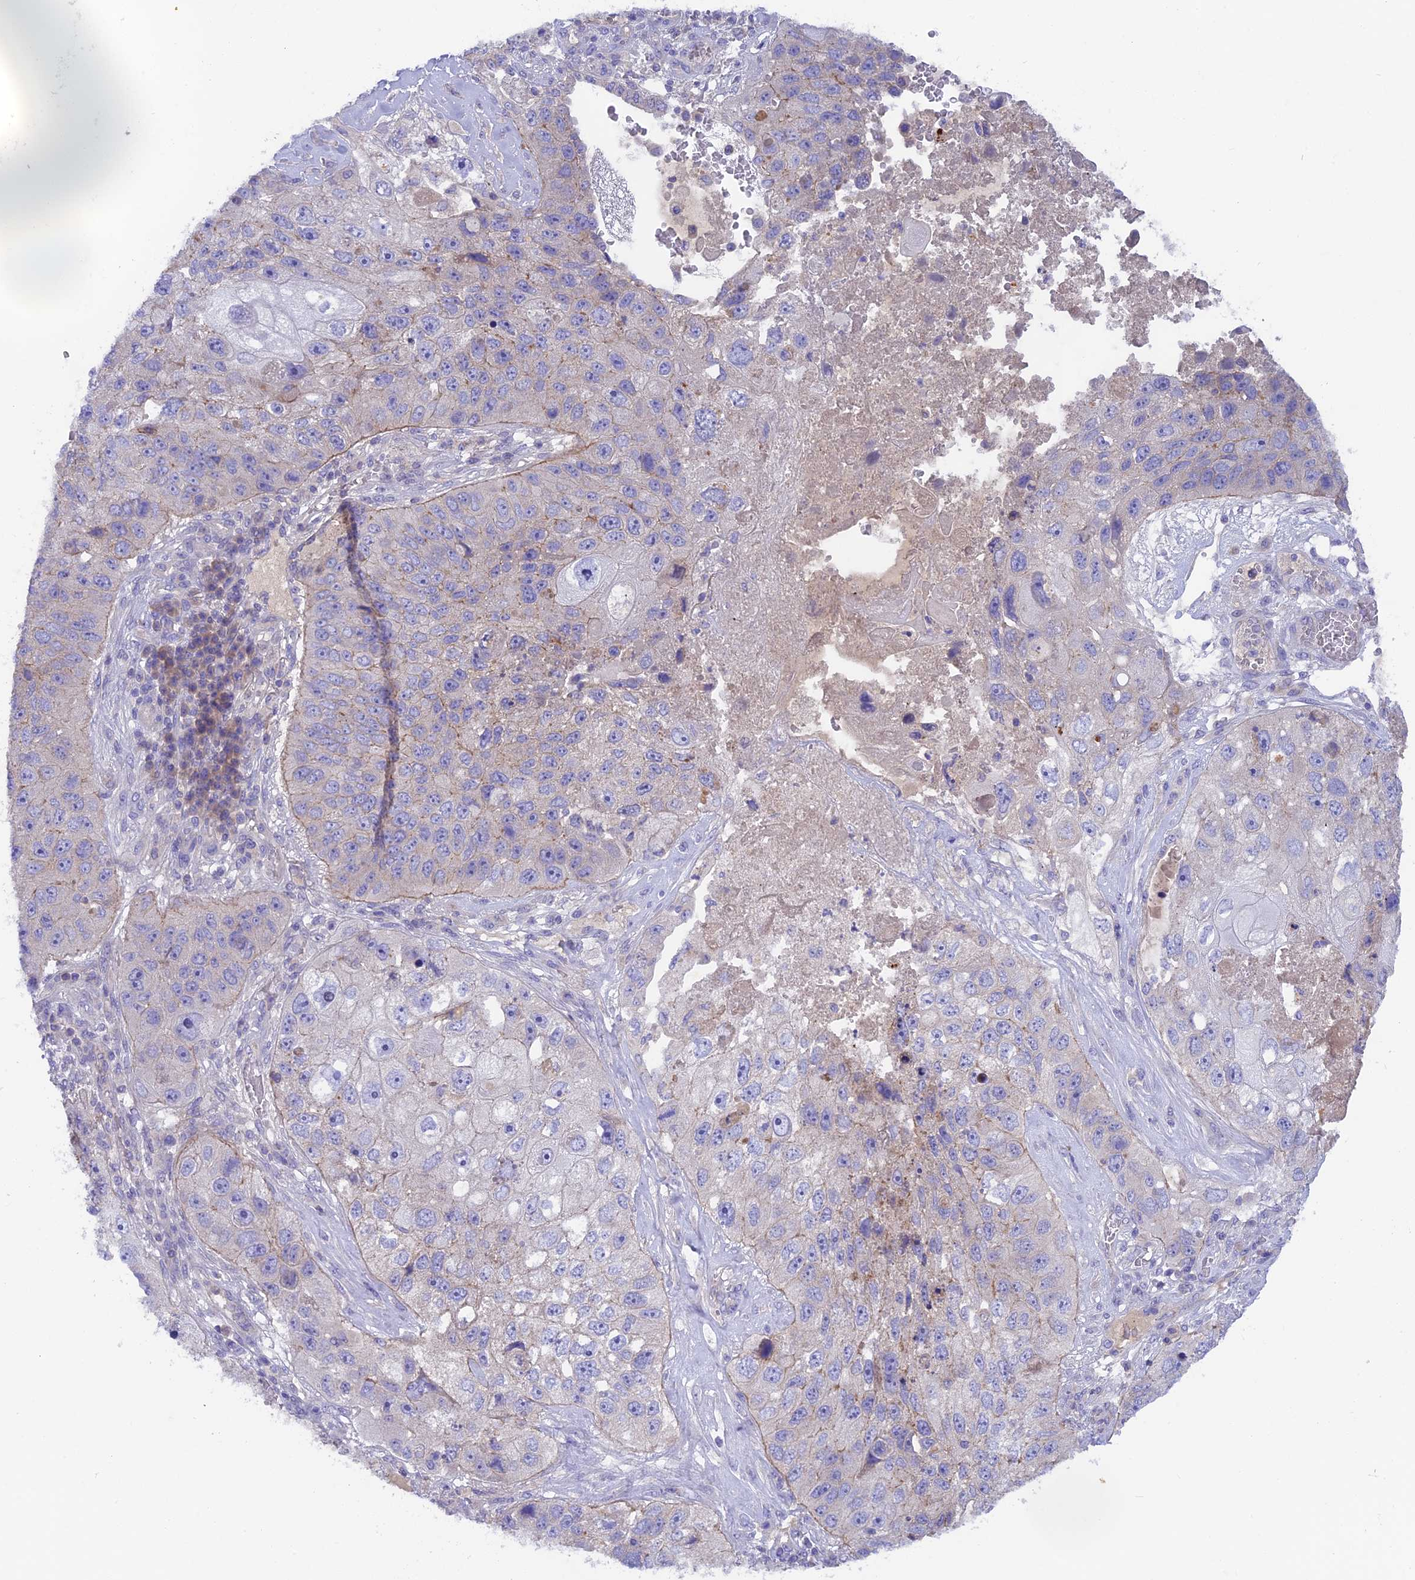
{"staining": {"intensity": "weak", "quantity": "<25%", "location": "cytoplasmic/membranous"}, "tissue": "lung cancer", "cell_type": "Tumor cells", "image_type": "cancer", "snomed": [{"axis": "morphology", "description": "Squamous cell carcinoma, NOS"}, {"axis": "topography", "description": "Lung"}], "caption": "This is a histopathology image of immunohistochemistry (IHC) staining of lung cancer (squamous cell carcinoma), which shows no expression in tumor cells.", "gene": "PZP", "patient": {"sex": "male", "age": 61}}